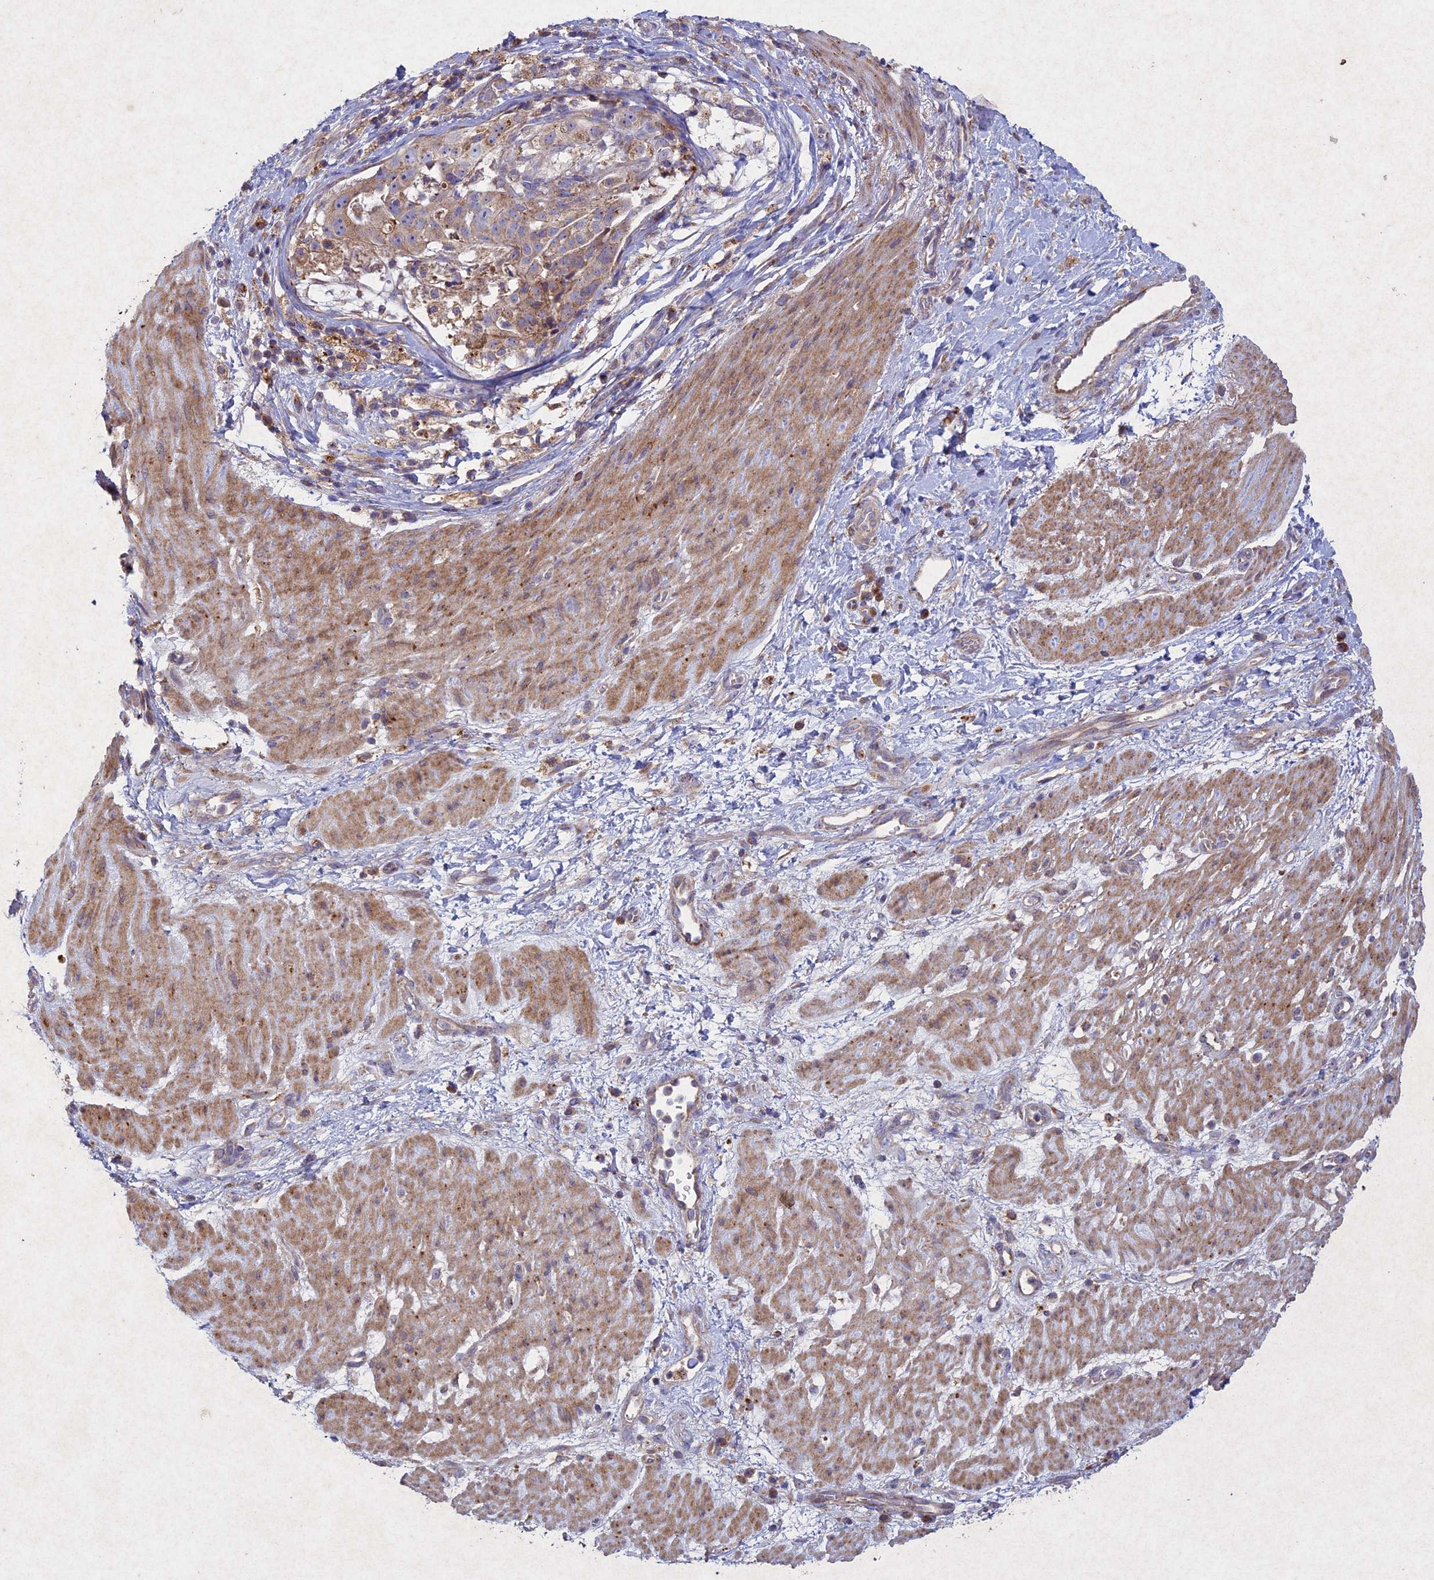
{"staining": {"intensity": "weak", "quantity": ">75%", "location": "cytoplasmic/membranous"}, "tissue": "stomach cancer", "cell_type": "Tumor cells", "image_type": "cancer", "snomed": [{"axis": "morphology", "description": "Adenocarcinoma, NOS"}, {"axis": "topography", "description": "Stomach"}], "caption": "Brown immunohistochemical staining in human stomach adenocarcinoma displays weak cytoplasmic/membranous positivity in approximately >75% of tumor cells.", "gene": "CIAO2B", "patient": {"sex": "male", "age": 48}}